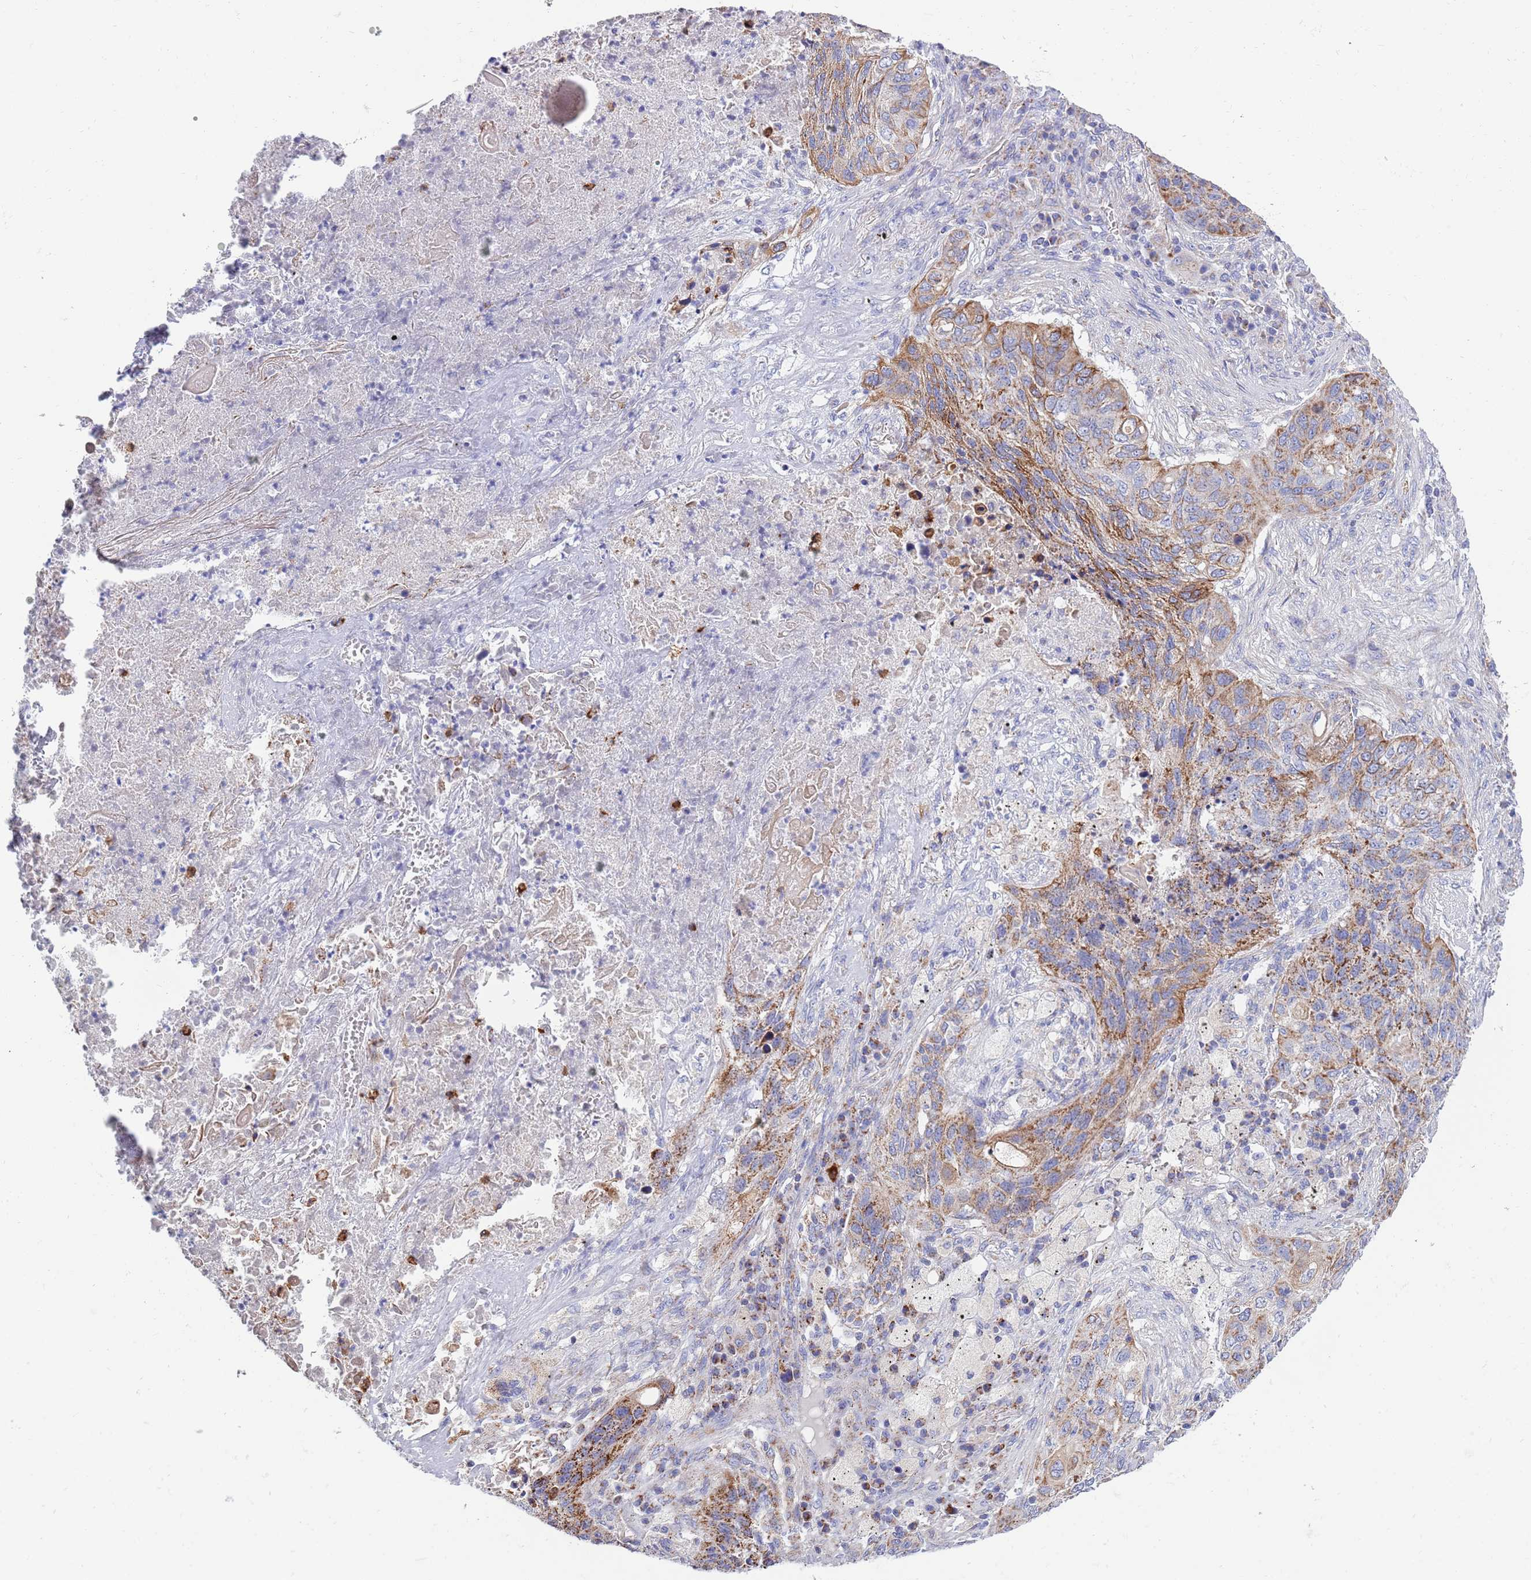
{"staining": {"intensity": "moderate", "quantity": ">75%", "location": "cytoplasmic/membranous"}, "tissue": "lung cancer", "cell_type": "Tumor cells", "image_type": "cancer", "snomed": [{"axis": "morphology", "description": "Squamous cell carcinoma, NOS"}, {"axis": "topography", "description": "Lung"}], "caption": "High-magnification brightfield microscopy of squamous cell carcinoma (lung) stained with DAB (brown) and counterstained with hematoxylin (blue). tumor cells exhibit moderate cytoplasmic/membranous expression is present in approximately>75% of cells.", "gene": "EMC8", "patient": {"sex": "female", "age": 63}}